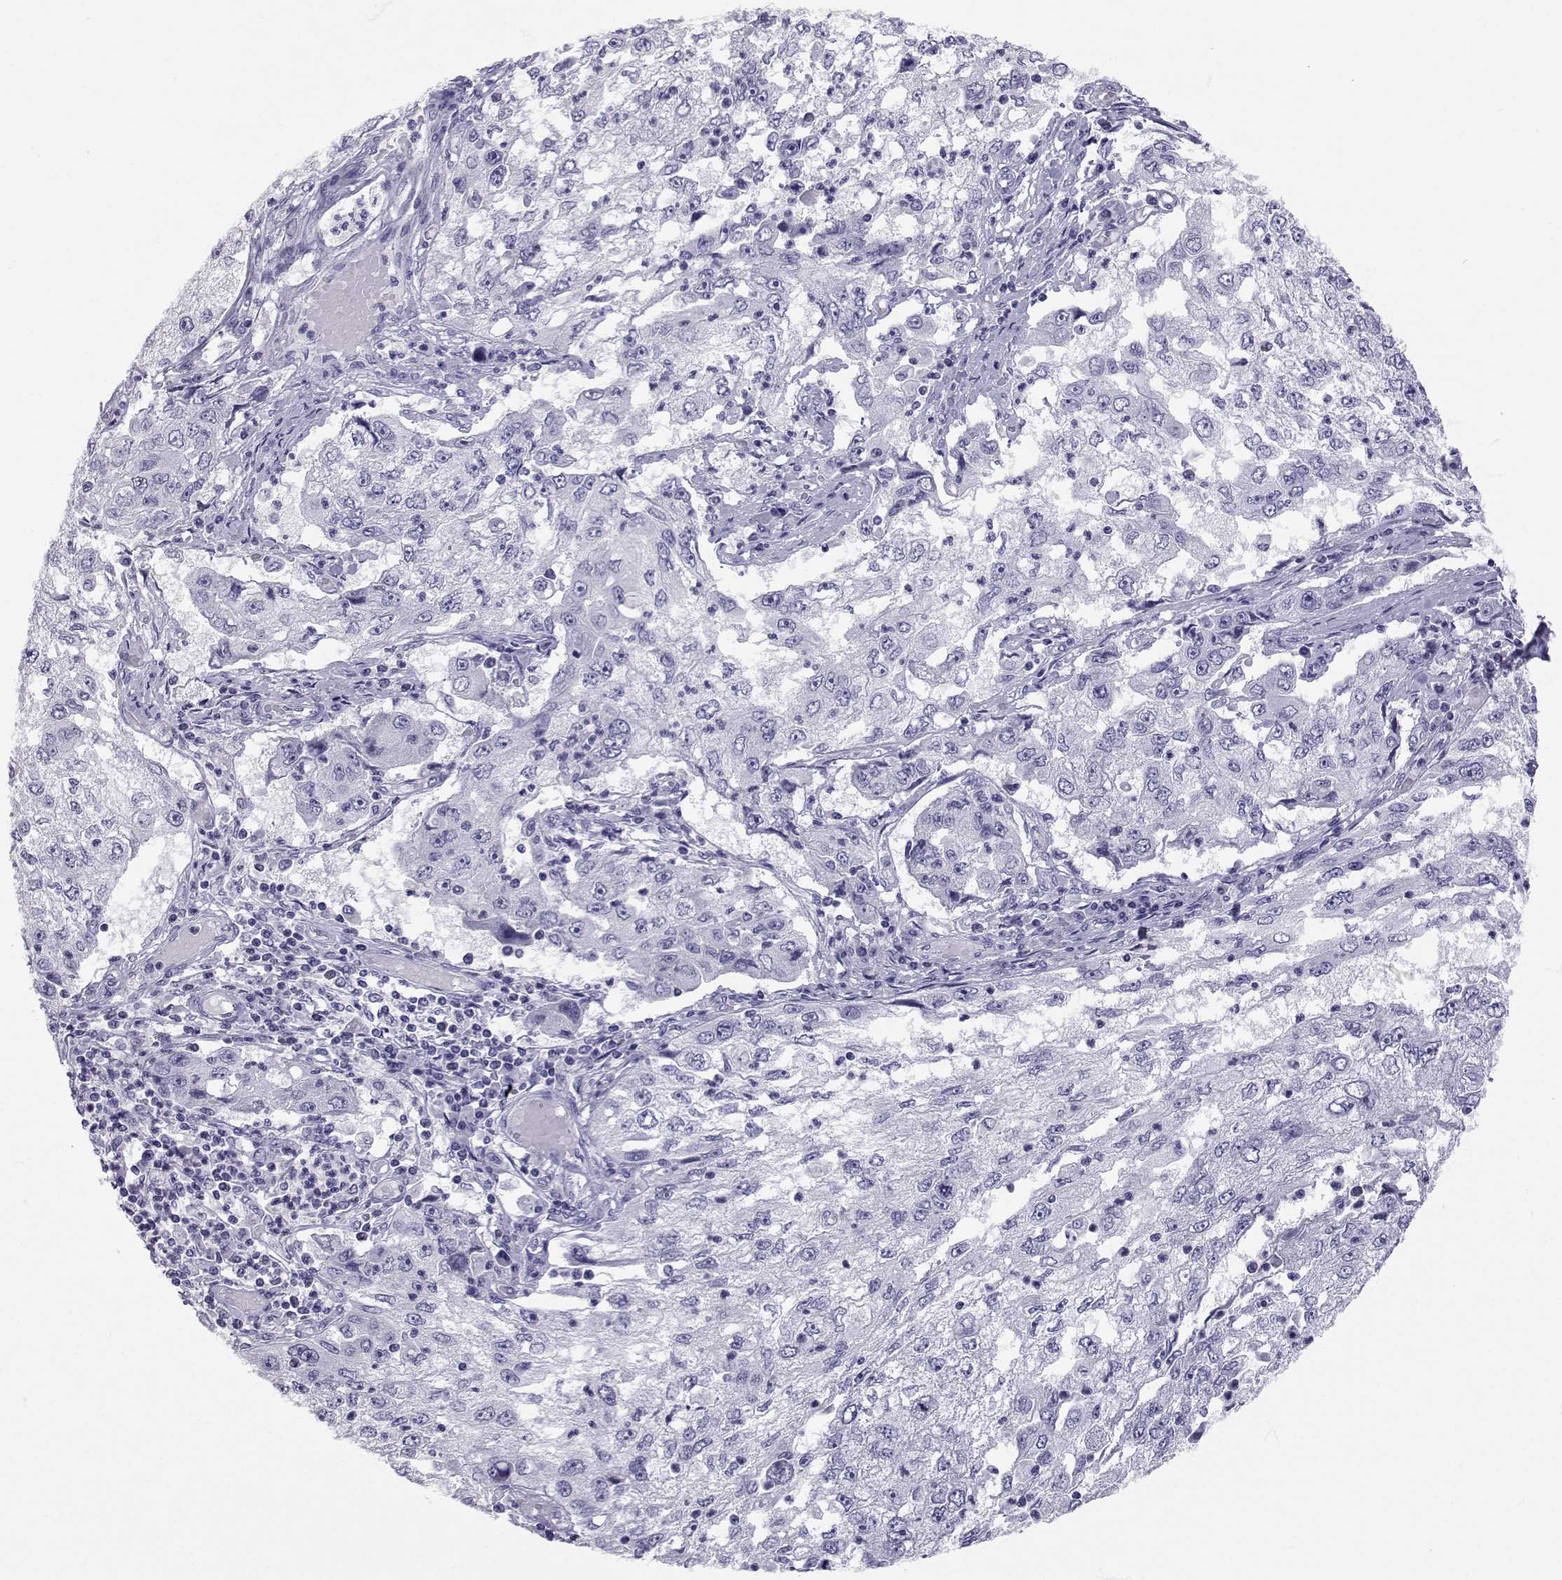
{"staining": {"intensity": "negative", "quantity": "none", "location": "none"}, "tissue": "cervical cancer", "cell_type": "Tumor cells", "image_type": "cancer", "snomed": [{"axis": "morphology", "description": "Squamous cell carcinoma, NOS"}, {"axis": "topography", "description": "Cervix"}], "caption": "A photomicrograph of human cervical cancer (squamous cell carcinoma) is negative for staining in tumor cells.", "gene": "SLC6A3", "patient": {"sex": "female", "age": 36}}